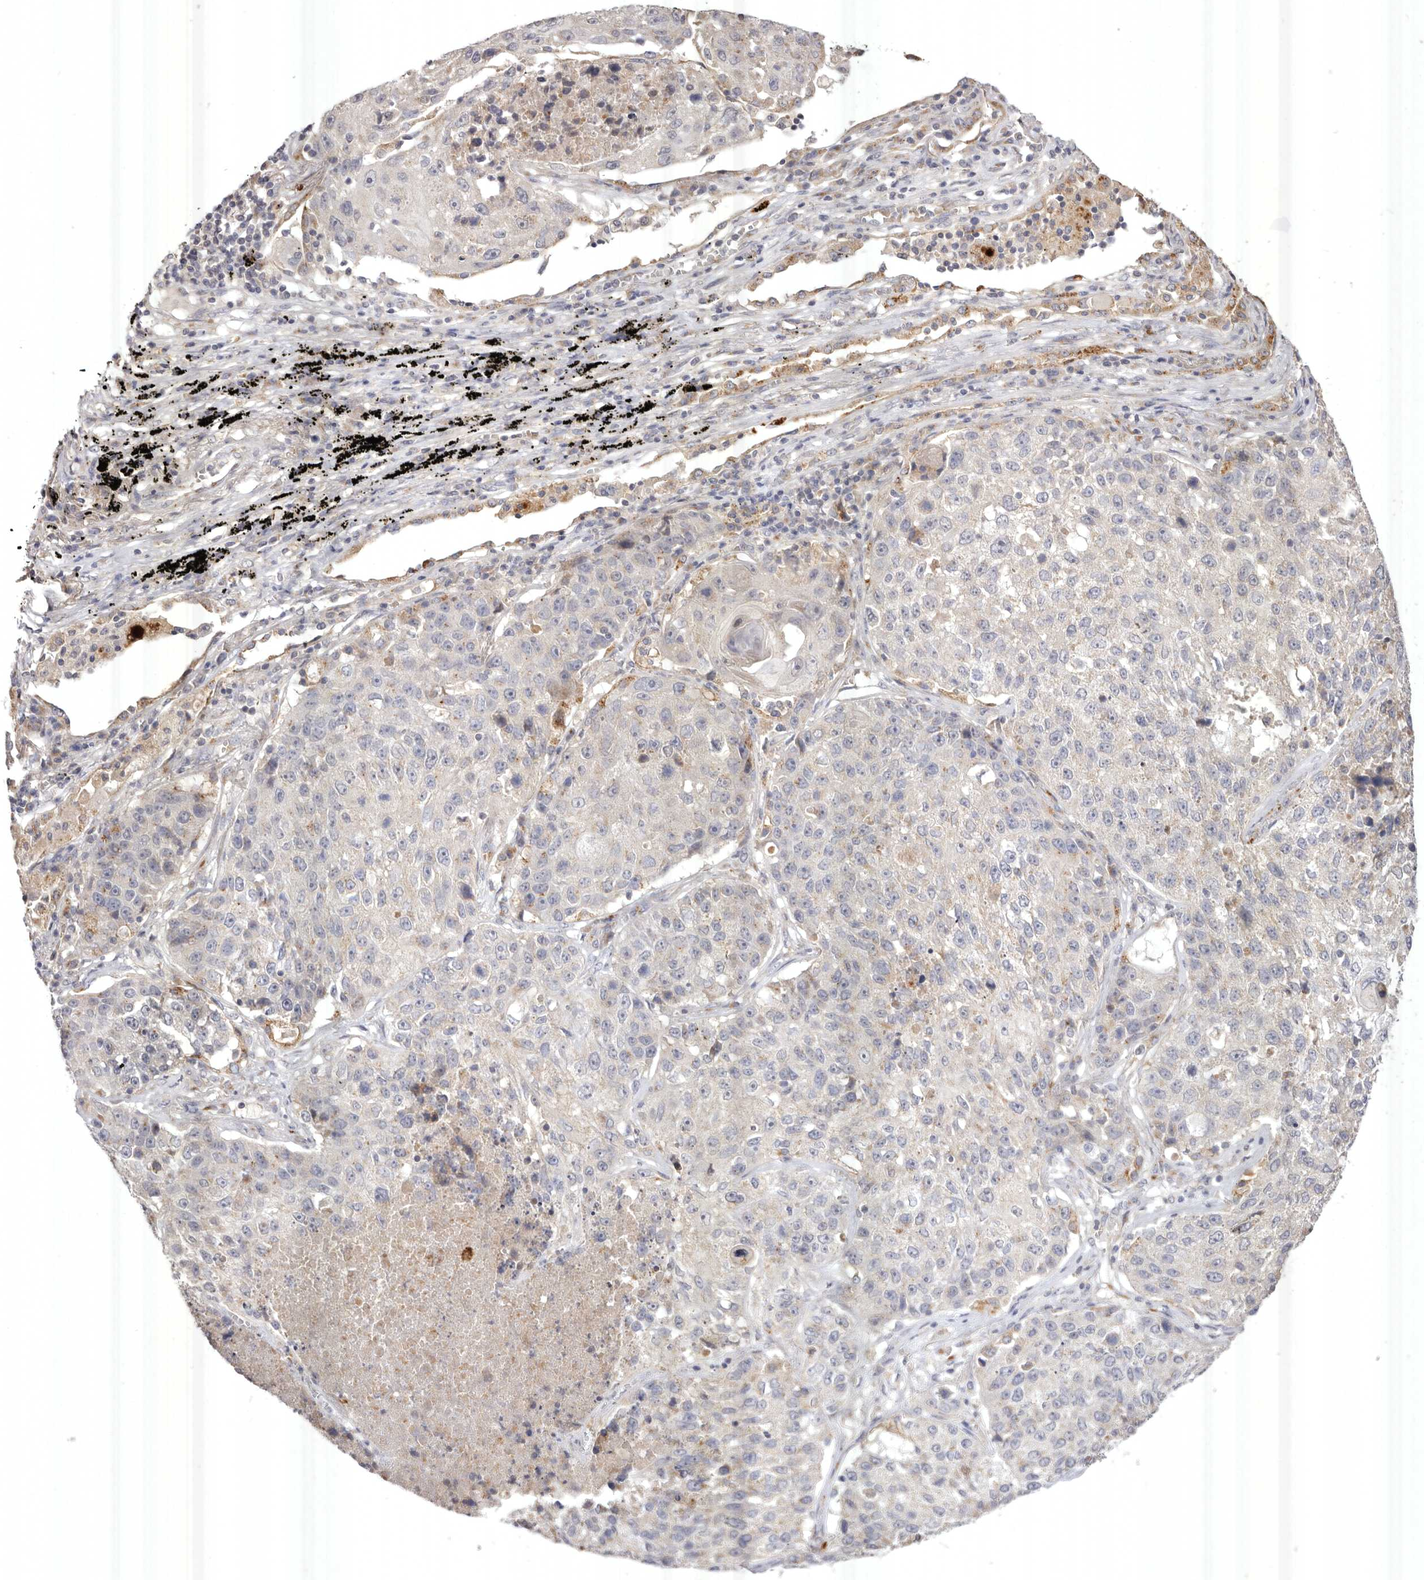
{"staining": {"intensity": "negative", "quantity": "none", "location": "none"}, "tissue": "lung cancer", "cell_type": "Tumor cells", "image_type": "cancer", "snomed": [{"axis": "morphology", "description": "Squamous cell carcinoma, NOS"}, {"axis": "topography", "description": "Lung"}], "caption": "This is a histopathology image of immunohistochemistry staining of squamous cell carcinoma (lung), which shows no staining in tumor cells.", "gene": "USP24", "patient": {"sex": "male", "age": 61}}